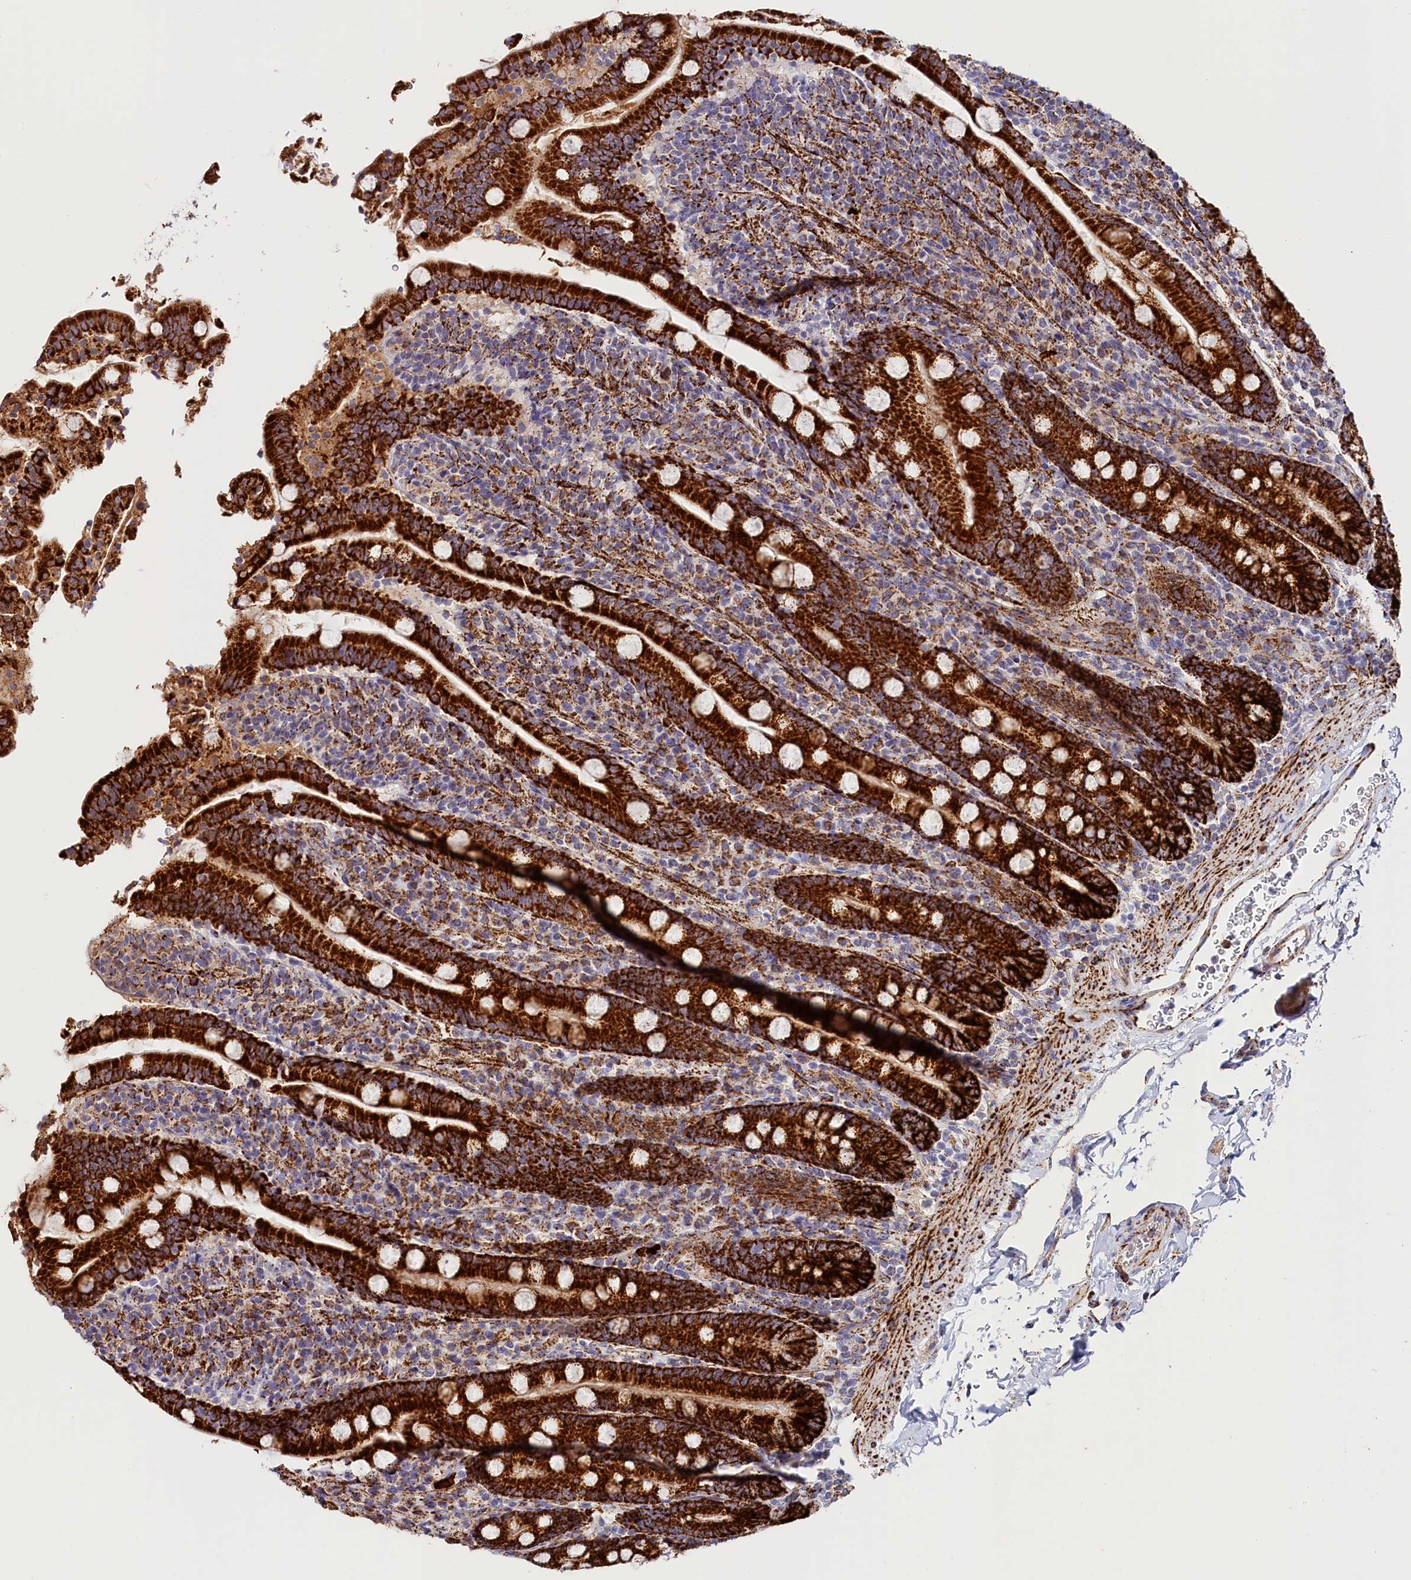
{"staining": {"intensity": "strong", "quantity": ">75%", "location": "cytoplasmic/membranous"}, "tissue": "duodenum", "cell_type": "Glandular cells", "image_type": "normal", "snomed": [{"axis": "morphology", "description": "Normal tissue, NOS"}, {"axis": "topography", "description": "Duodenum"}], "caption": "Immunohistochemistry (IHC) of unremarkable human duodenum shows high levels of strong cytoplasmic/membranous staining in about >75% of glandular cells. Using DAB (brown) and hematoxylin (blue) stains, captured at high magnification using brightfield microscopy.", "gene": "AKTIP", "patient": {"sex": "male", "age": 35}}